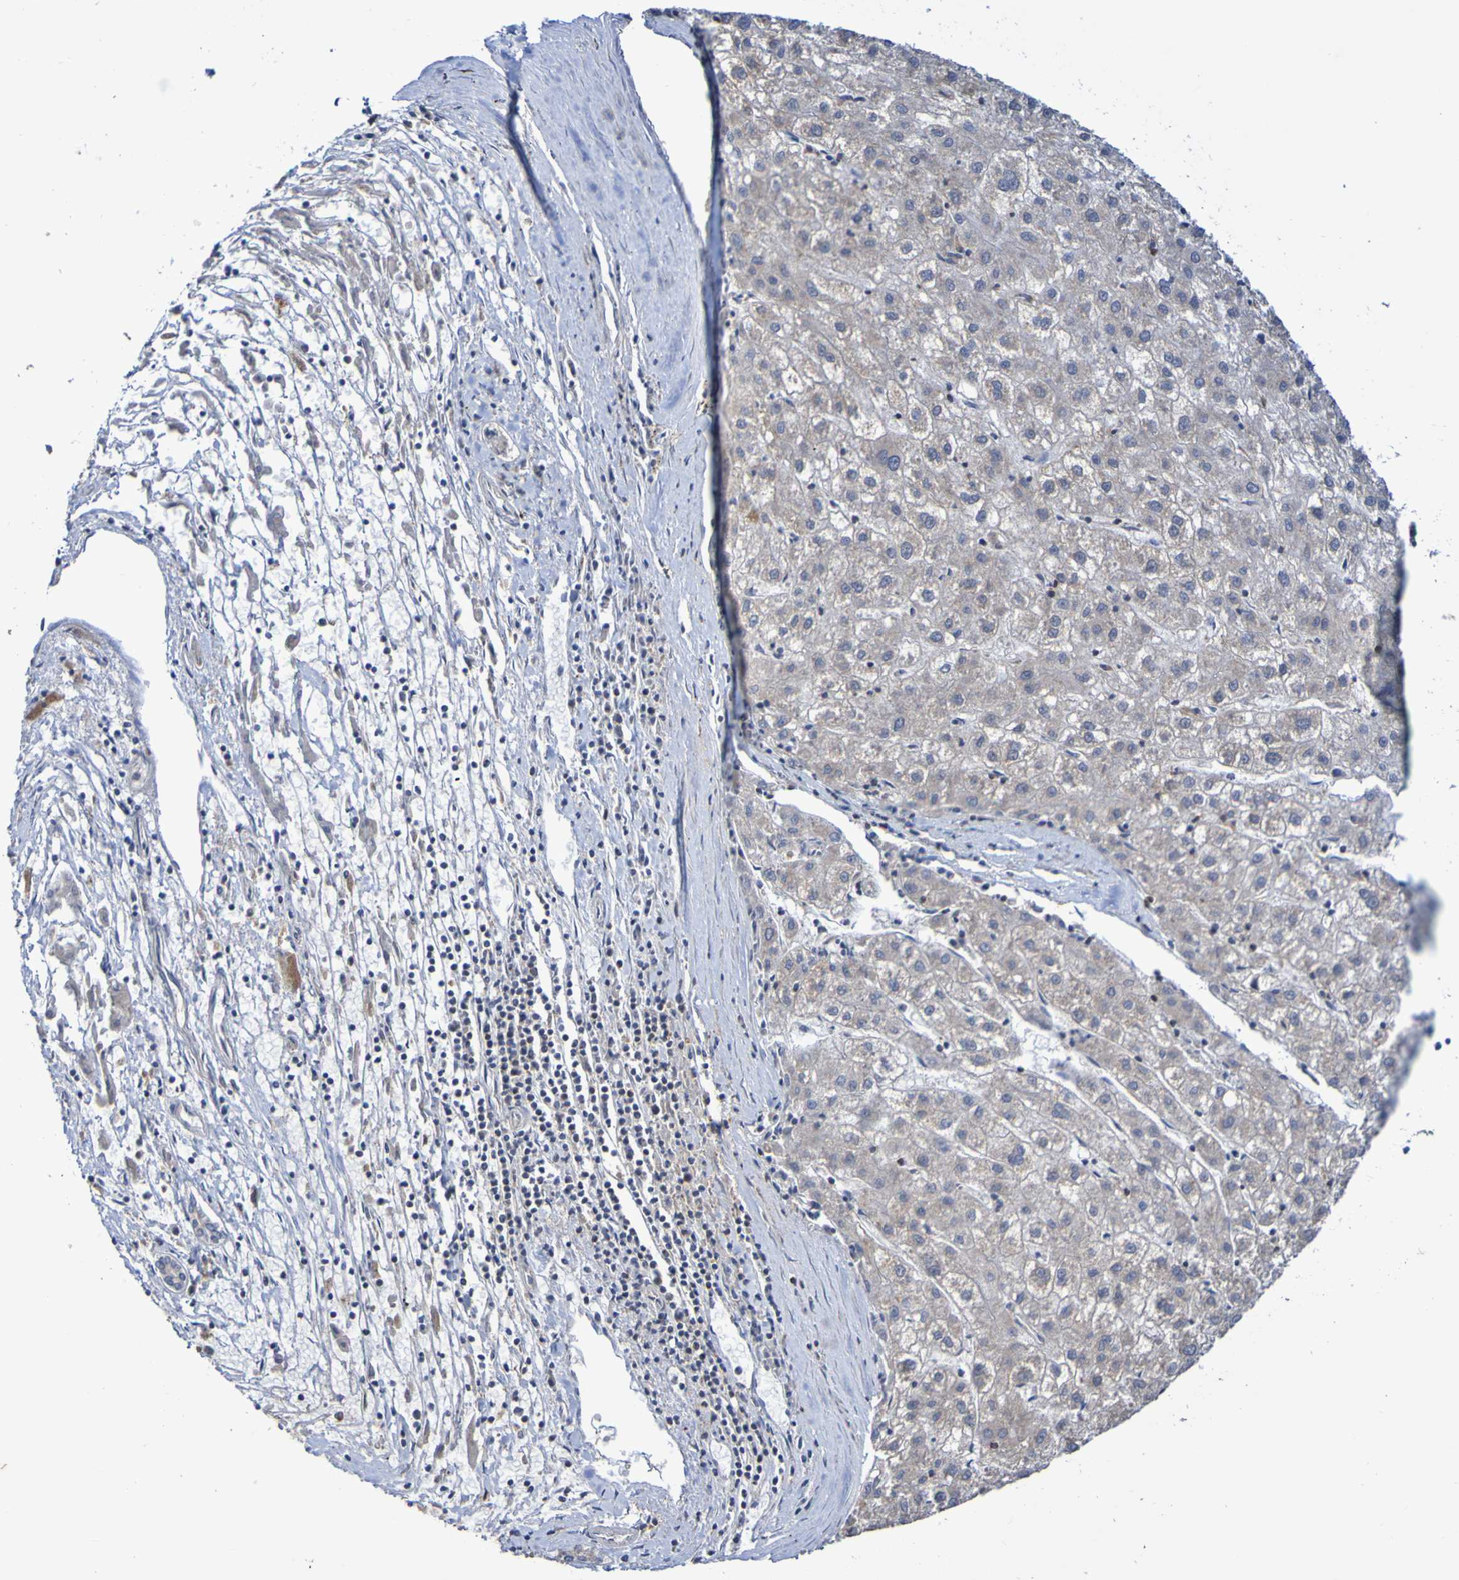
{"staining": {"intensity": "negative", "quantity": "none", "location": "none"}, "tissue": "liver cancer", "cell_type": "Tumor cells", "image_type": "cancer", "snomed": [{"axis": "morphology", "description": "Carcinoma, Hepatocellular, NOS"}, {"axis": "topography", "description": "Liver"}], "caption": "An immunohistochemistry image of liver cancer is shown. There is no staining in tumor cells of liver cancer.", "gene": "C3orf18", "patient": {"sex": "male", "age": 72}}